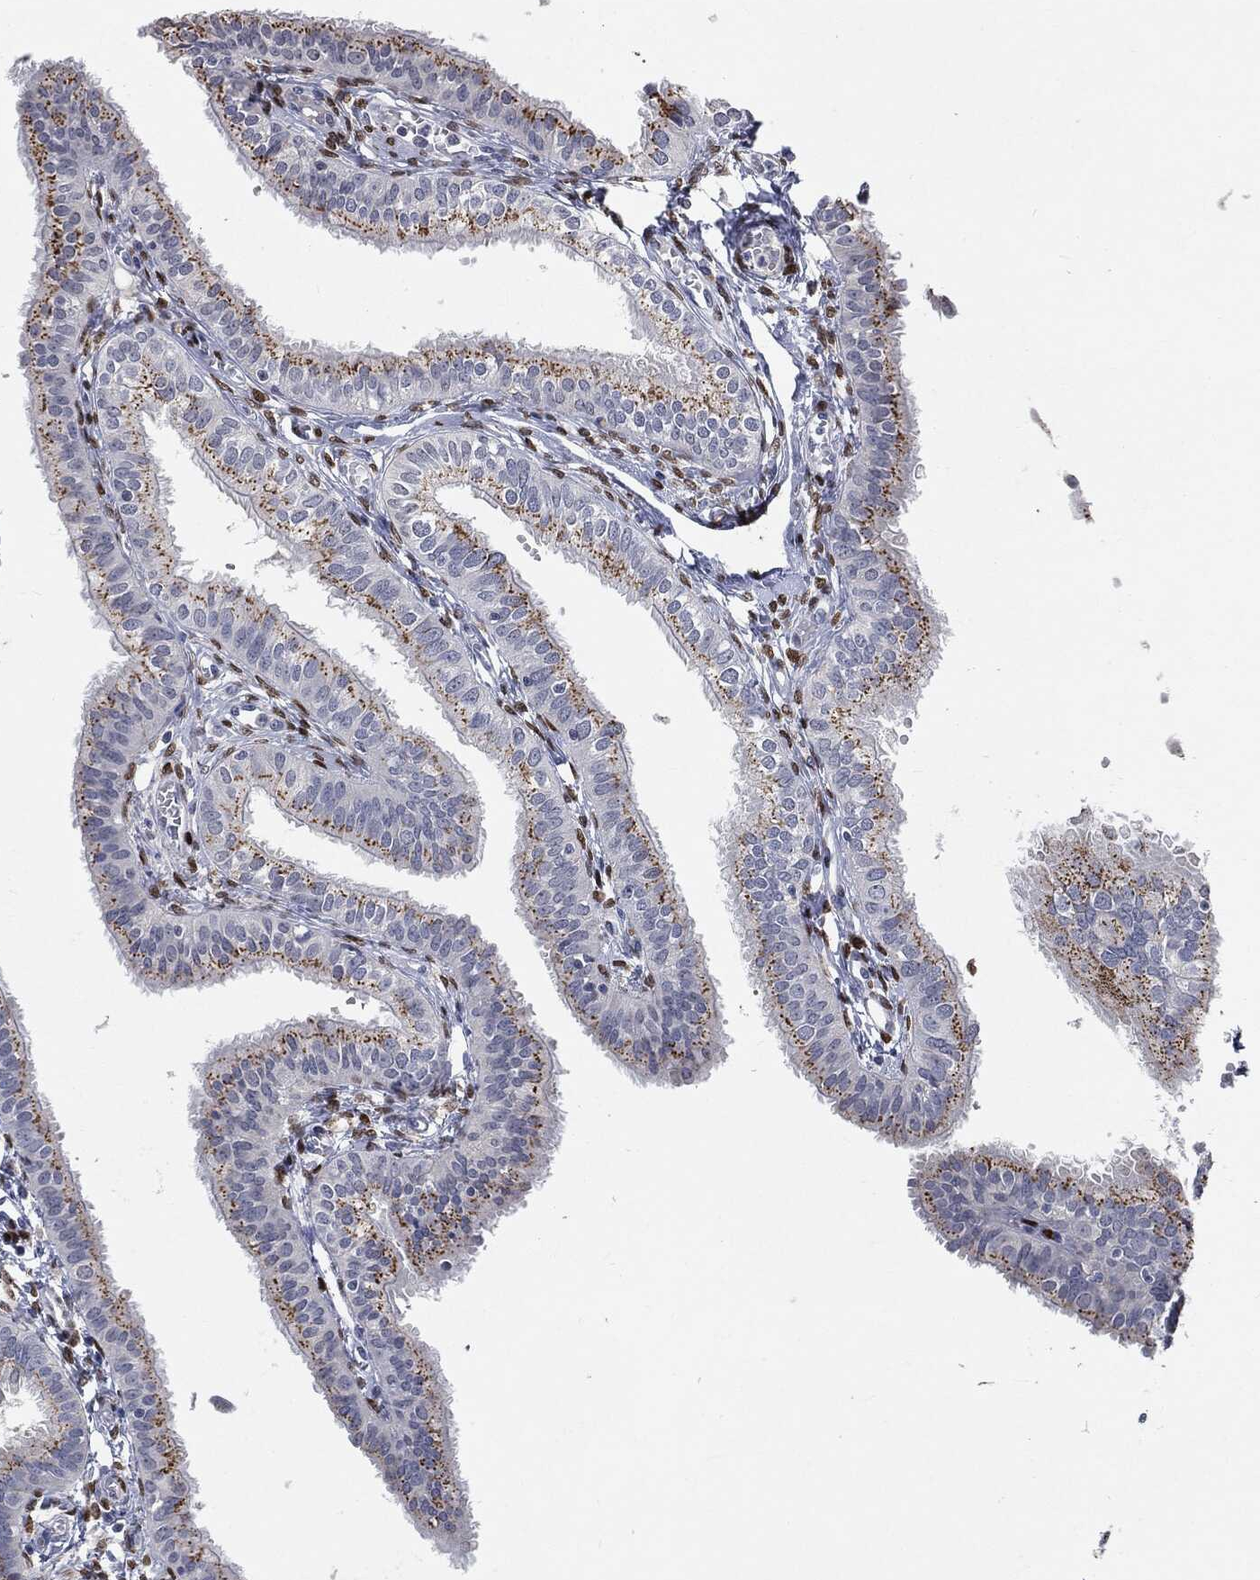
{"staining": {"intensity": "moderate", "quantity": ">75%", "location": "cytoplasmic/membranous"}, "tissue": "fallopian tube", "cell_type": "Glandular cells", "image_type": "normal", "snomed": [{"axis": "morphology", "description": "Normal tissue, NOS"}, {"axis": "topography", "description": "Fallopian tube"}, {"axis": "topography", "description": "Ovary"}], "caption": "Protein positivity by IHC reveals moderate cytoplasmic/membranous staining in approximately >75% of glandular cells in unremarkable fallopian tube.", "gene": "CASD1", "patient": {"sex": "female", "age": 49}}